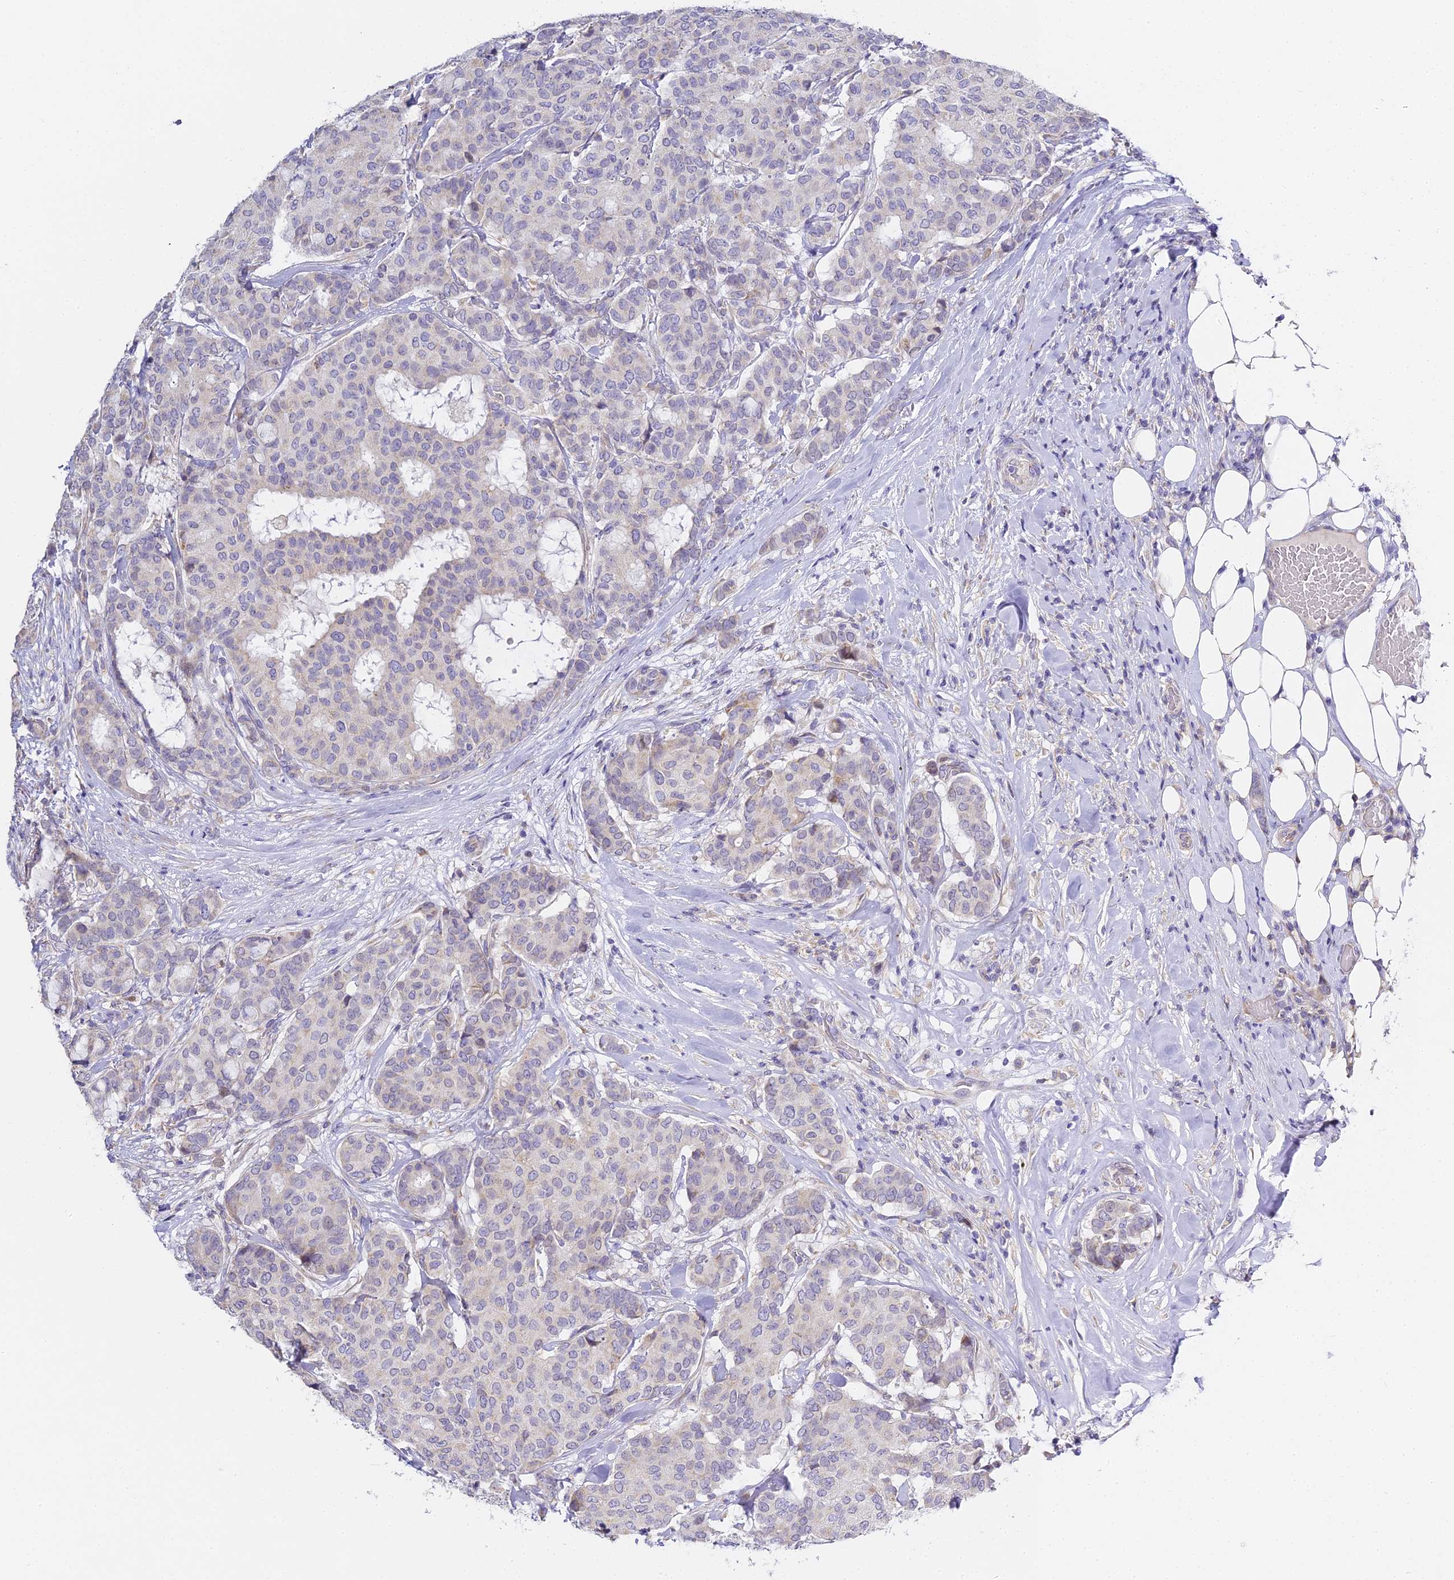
{"staining": {"intensity": "negative", "quantity": "none", "location": "none"}, "tissue": "breast cancer", "cell_type": "Tumor cells", "image_type": "cancer", "snomed": [{"axis": "morphology", "description": "Duct carcinoma"}, {"axis": "topography", "description": "Breast"}], "caption": "Image shows no significant protein expression in tumor cells of breast cancer.", "gene": "SERP1", "patient": {"sex": "female", "age": 75}}